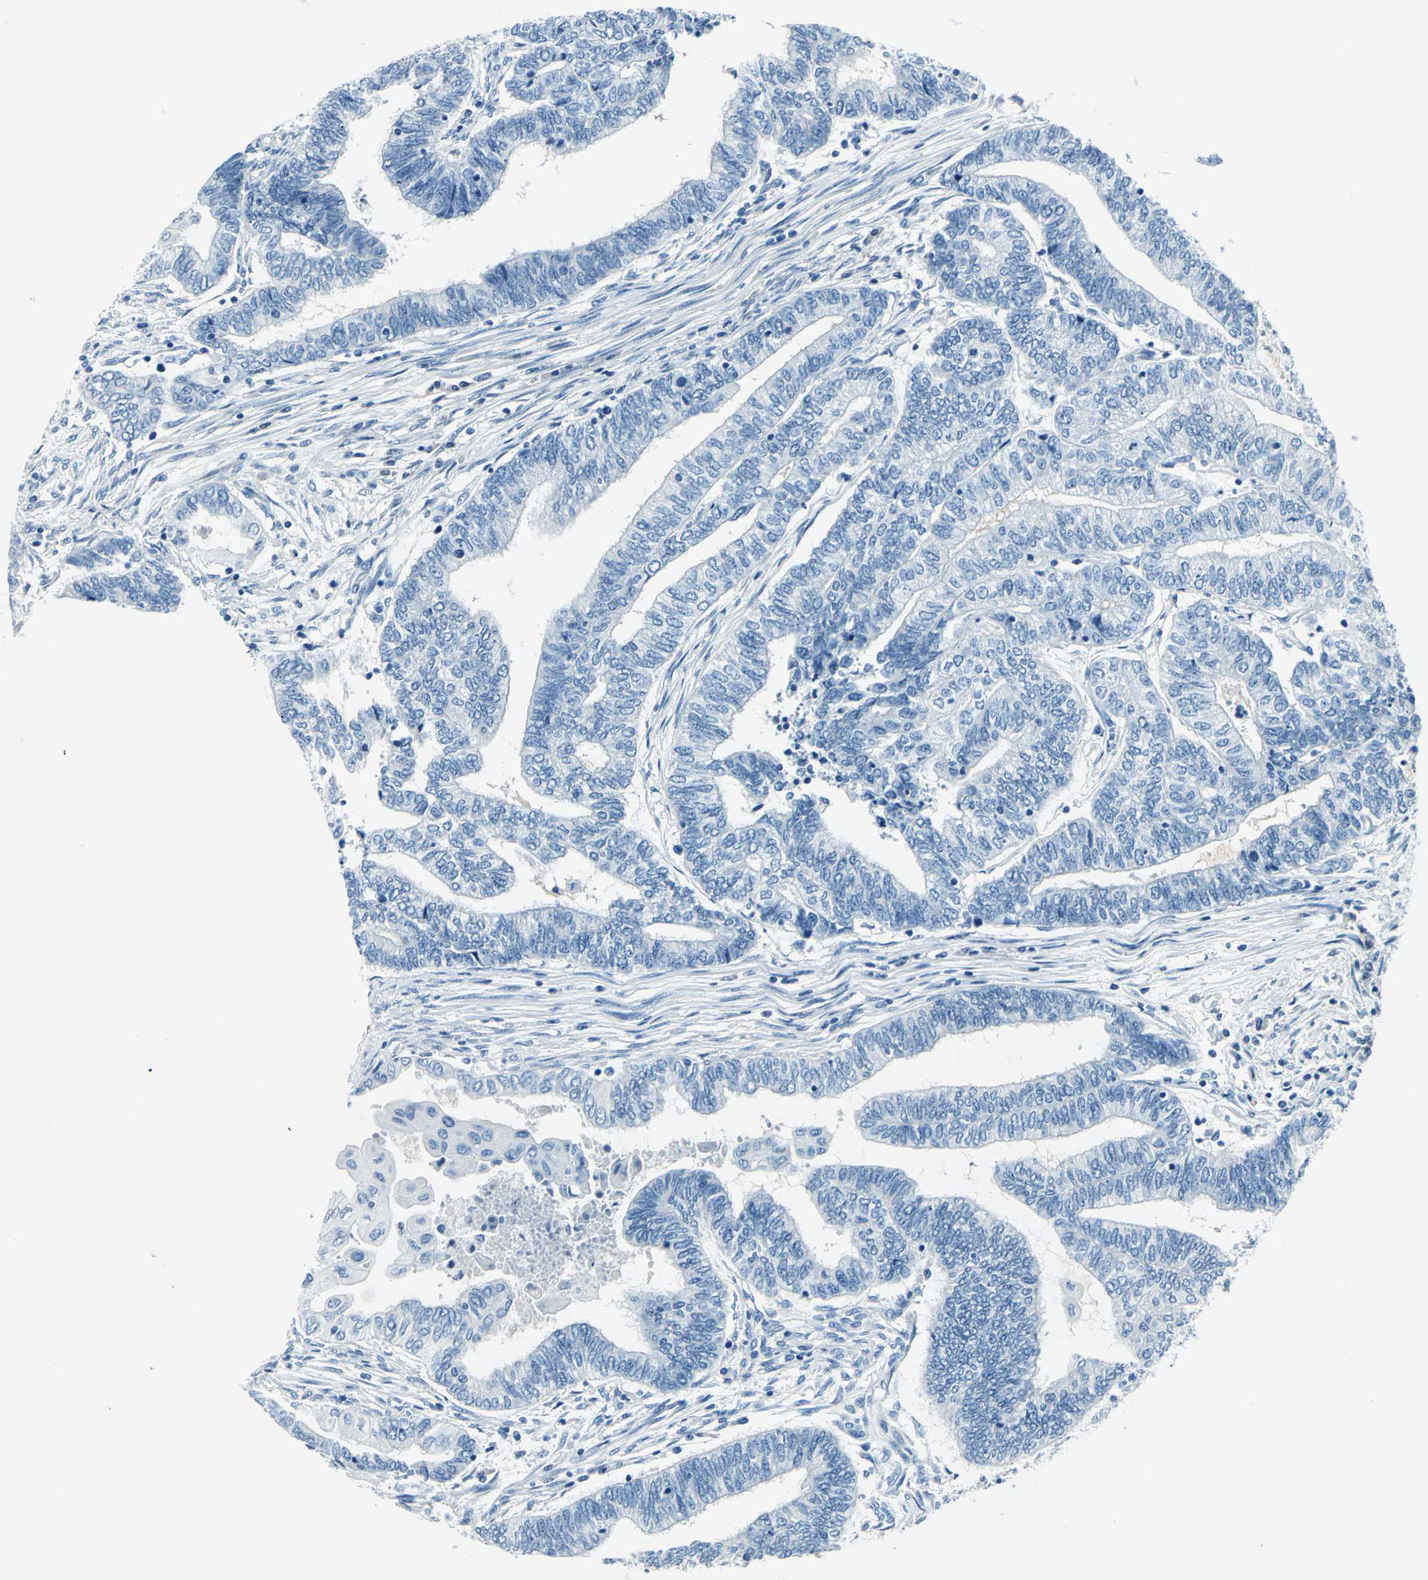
{"staining": {"intensity": "negative", "quantity": "none", "location": "none"}, "tissue": "endometrial cancer", "cell_type": "Tumor cells", "image_type": "cancer", "snomed": [{"axis": "morphology", "description": "Adenocarcinoma, NOS"}, {"axis": "topography", "description": "Uterus"}, {"axis": "topography", "description": "Endometrium"}], "caption": "The histopathology image shows no significant expression in tumor cells of endometrial cancer.", "gene": "AKR1A1", "patient": {"sex": "female", "age": 70}}